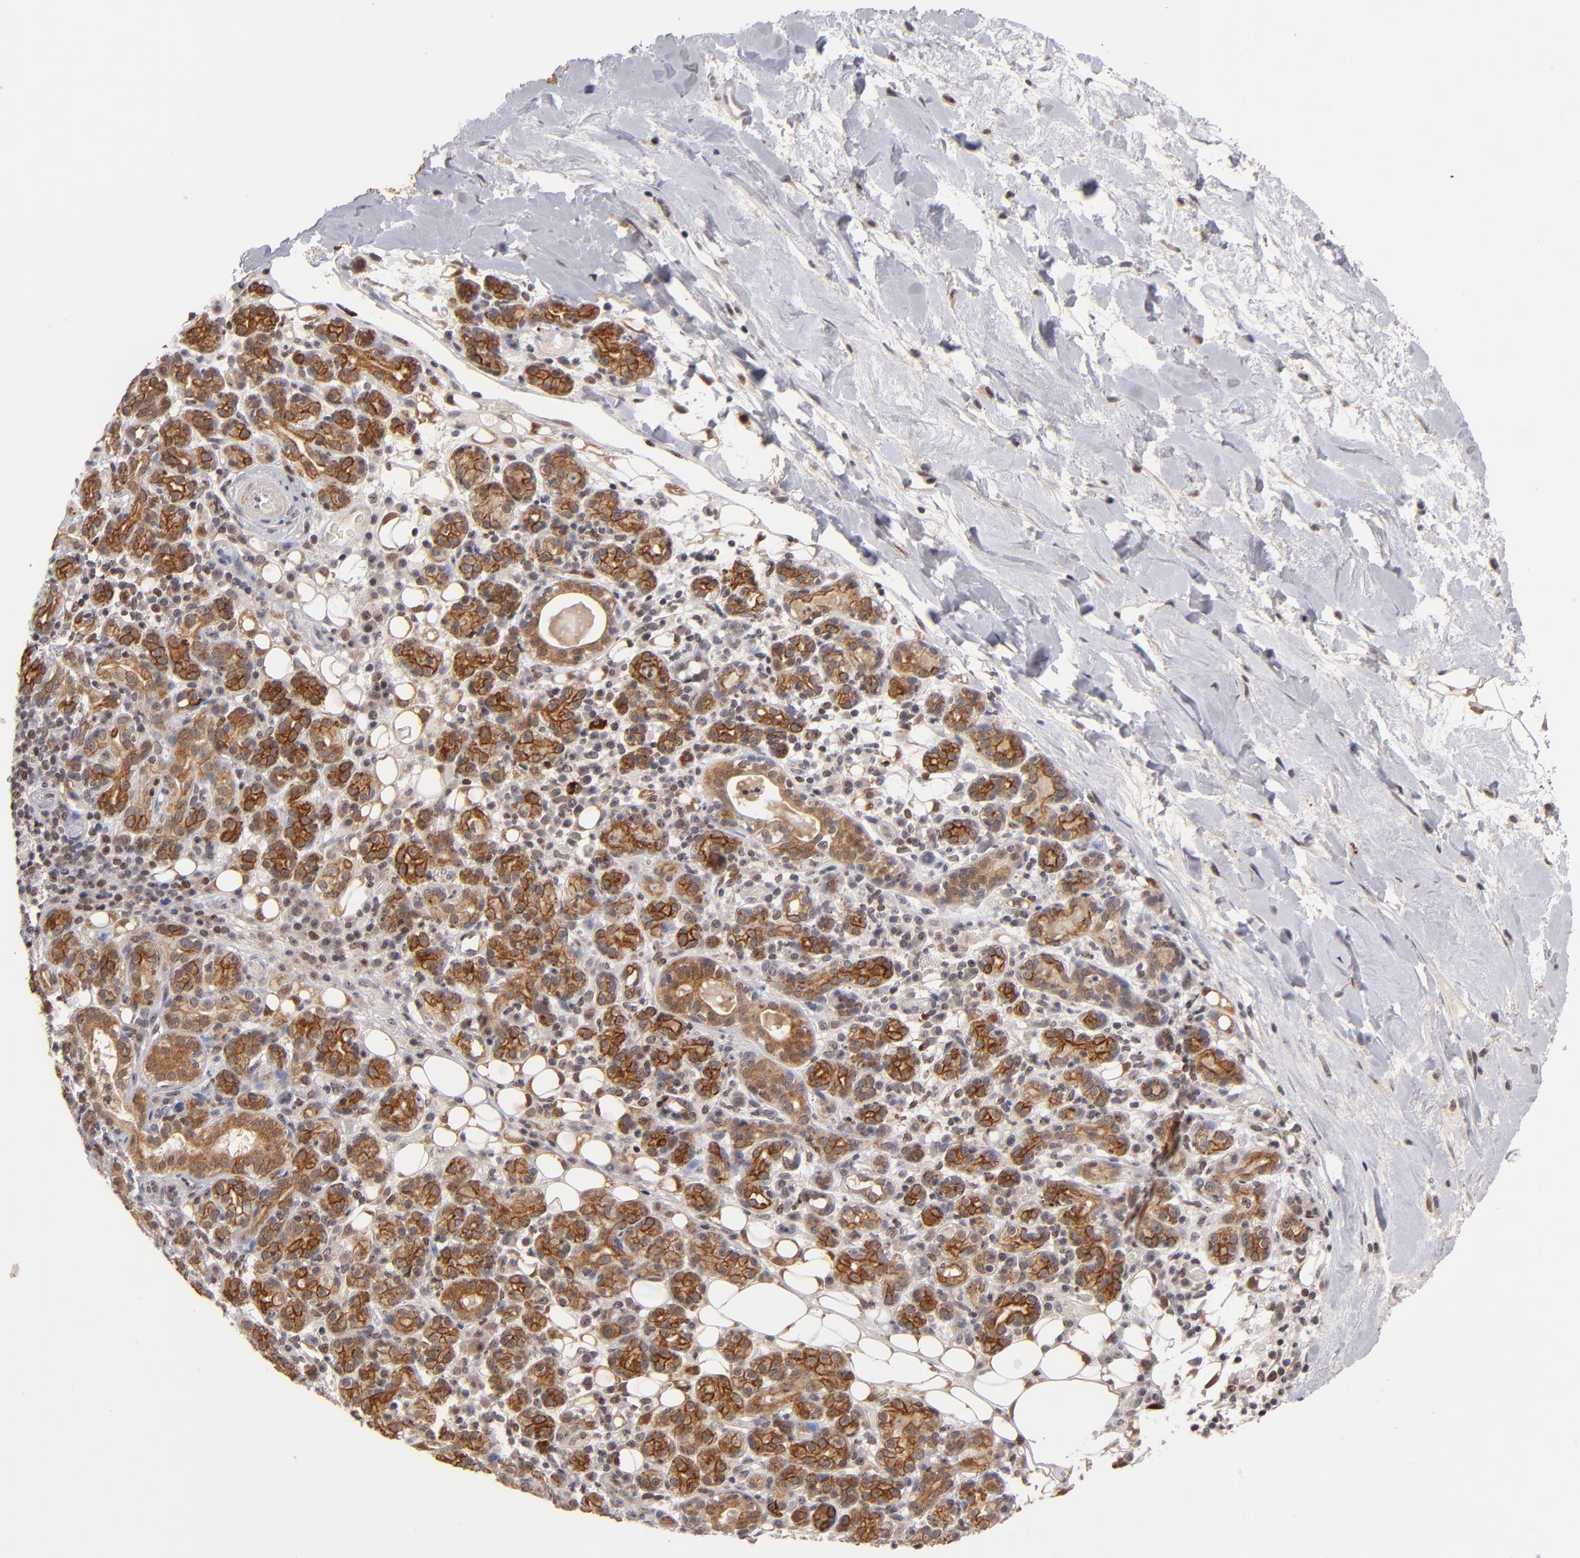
{"staining": {"intensity": "weak", "quantity": ">75%", "location": "cytoplasmic/membranous,nuclear"}, "tissue": "skin cancer", "cell_type": "Tumor cells", "image_type": "cancer", "snomed": [{"axis": "morphology", "description": "Squamous cell carcinoma, NOS"}, {"axis": "topography", "description": "Skin"}], "caption": "Immunohistochemistry (DAB (3,3'-diaminobenzidine)) staining of human skin squamous cell carcinoma demonstrates weak cytoplasmic/membranous and nuclear protein staining in approximately >75% of tumor cells.", "gene": "PCNX4", "patient": {"sex": "male", "age": 84}}